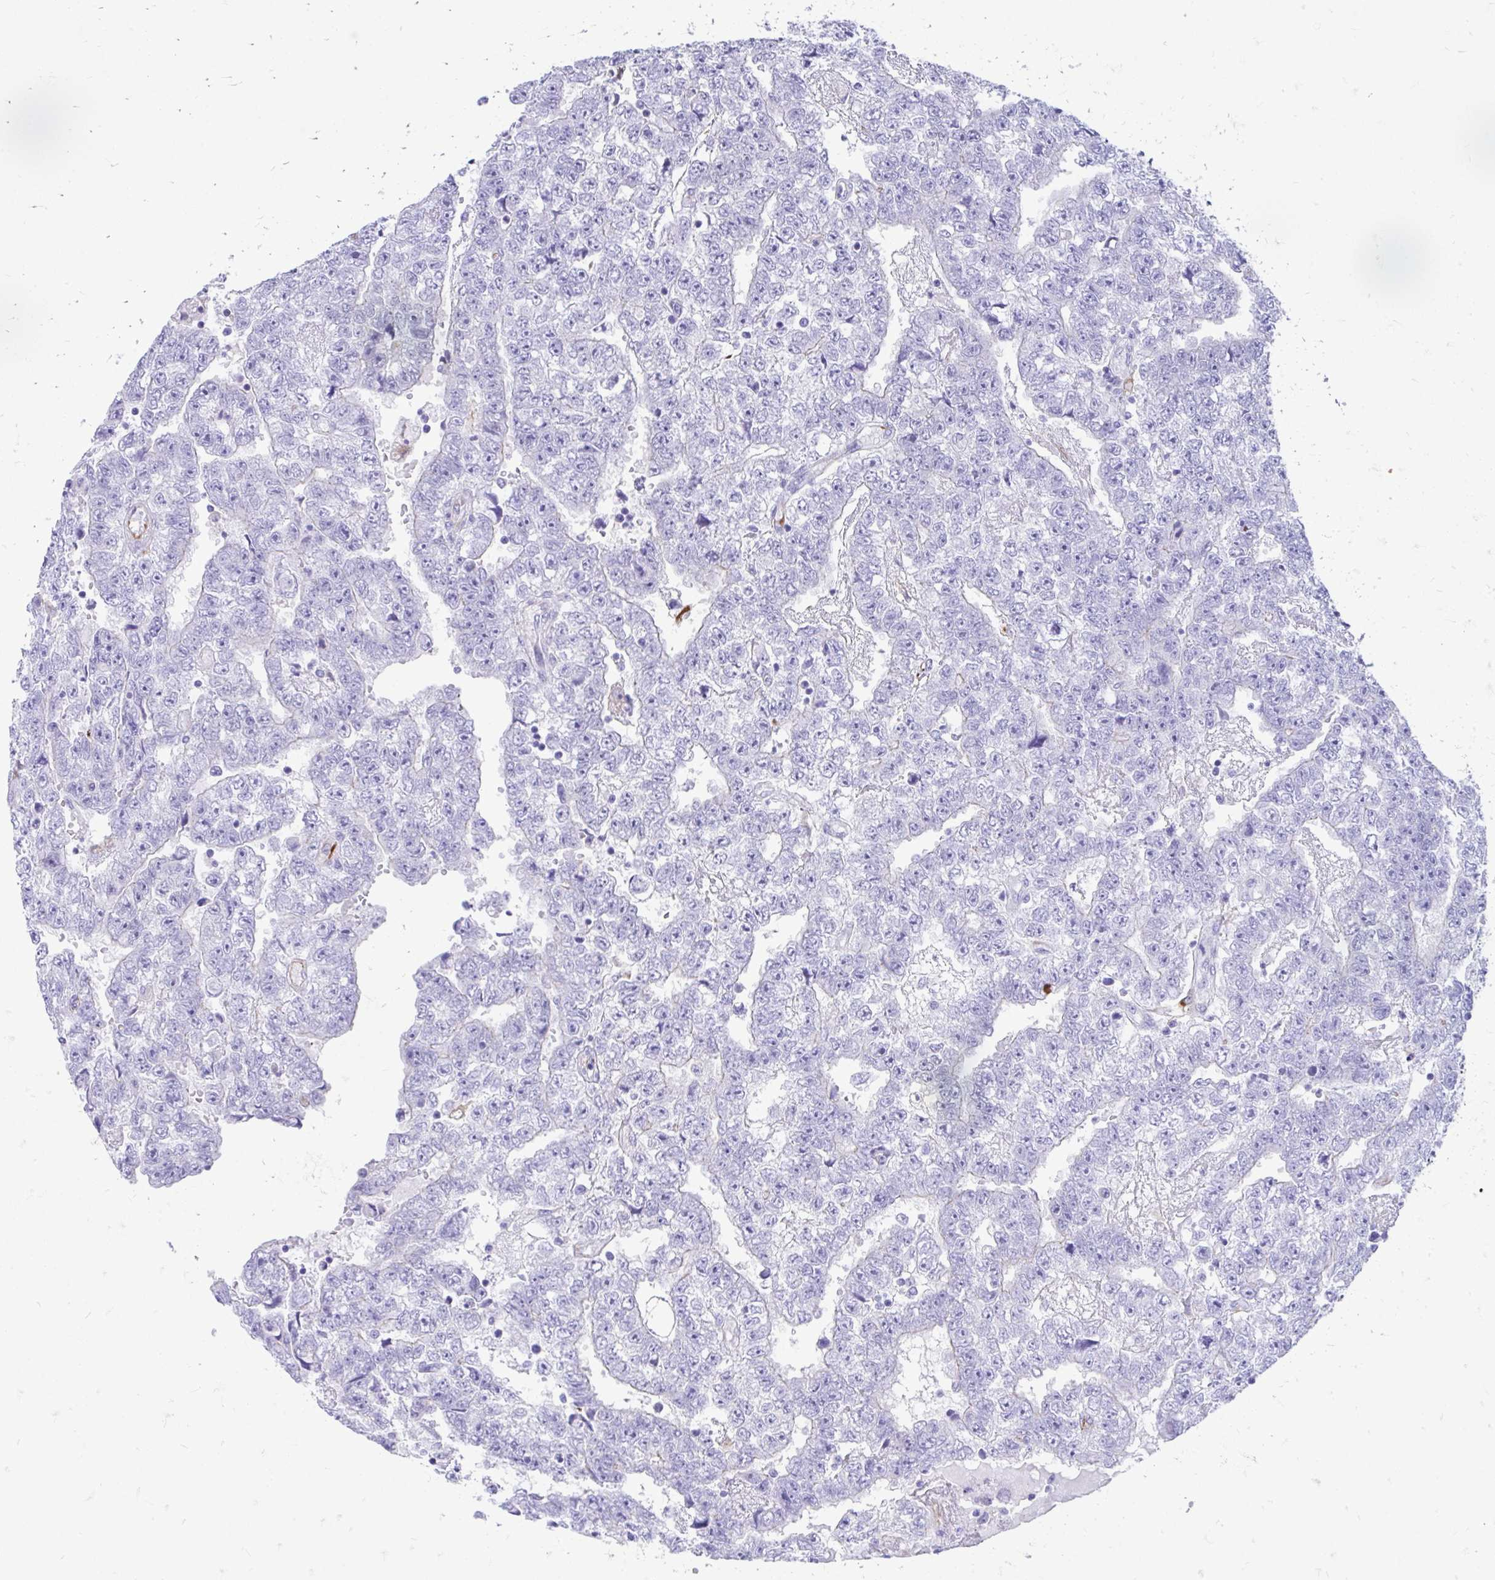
{"staining": {"intensity": "negative", "quantity": "none", "location": "none"}, "tissue": "testis cancer", "cell_type": "Tumor cells", "image_type": "cancer", "snomed": [{"axis": "morphology", "description": "Carcinoma, Embryonal, NOS"}, {"axis": "topography", "description": "Testis"}], "caption": "A high-resolution photomicrograph shows immunohistochemistry staining of testis cancer (embryonal carcinoma), which displays no significant positivity in tumor cells.", "gene": "ZNF699", "patient": {"sex": "male", "age": 25}}